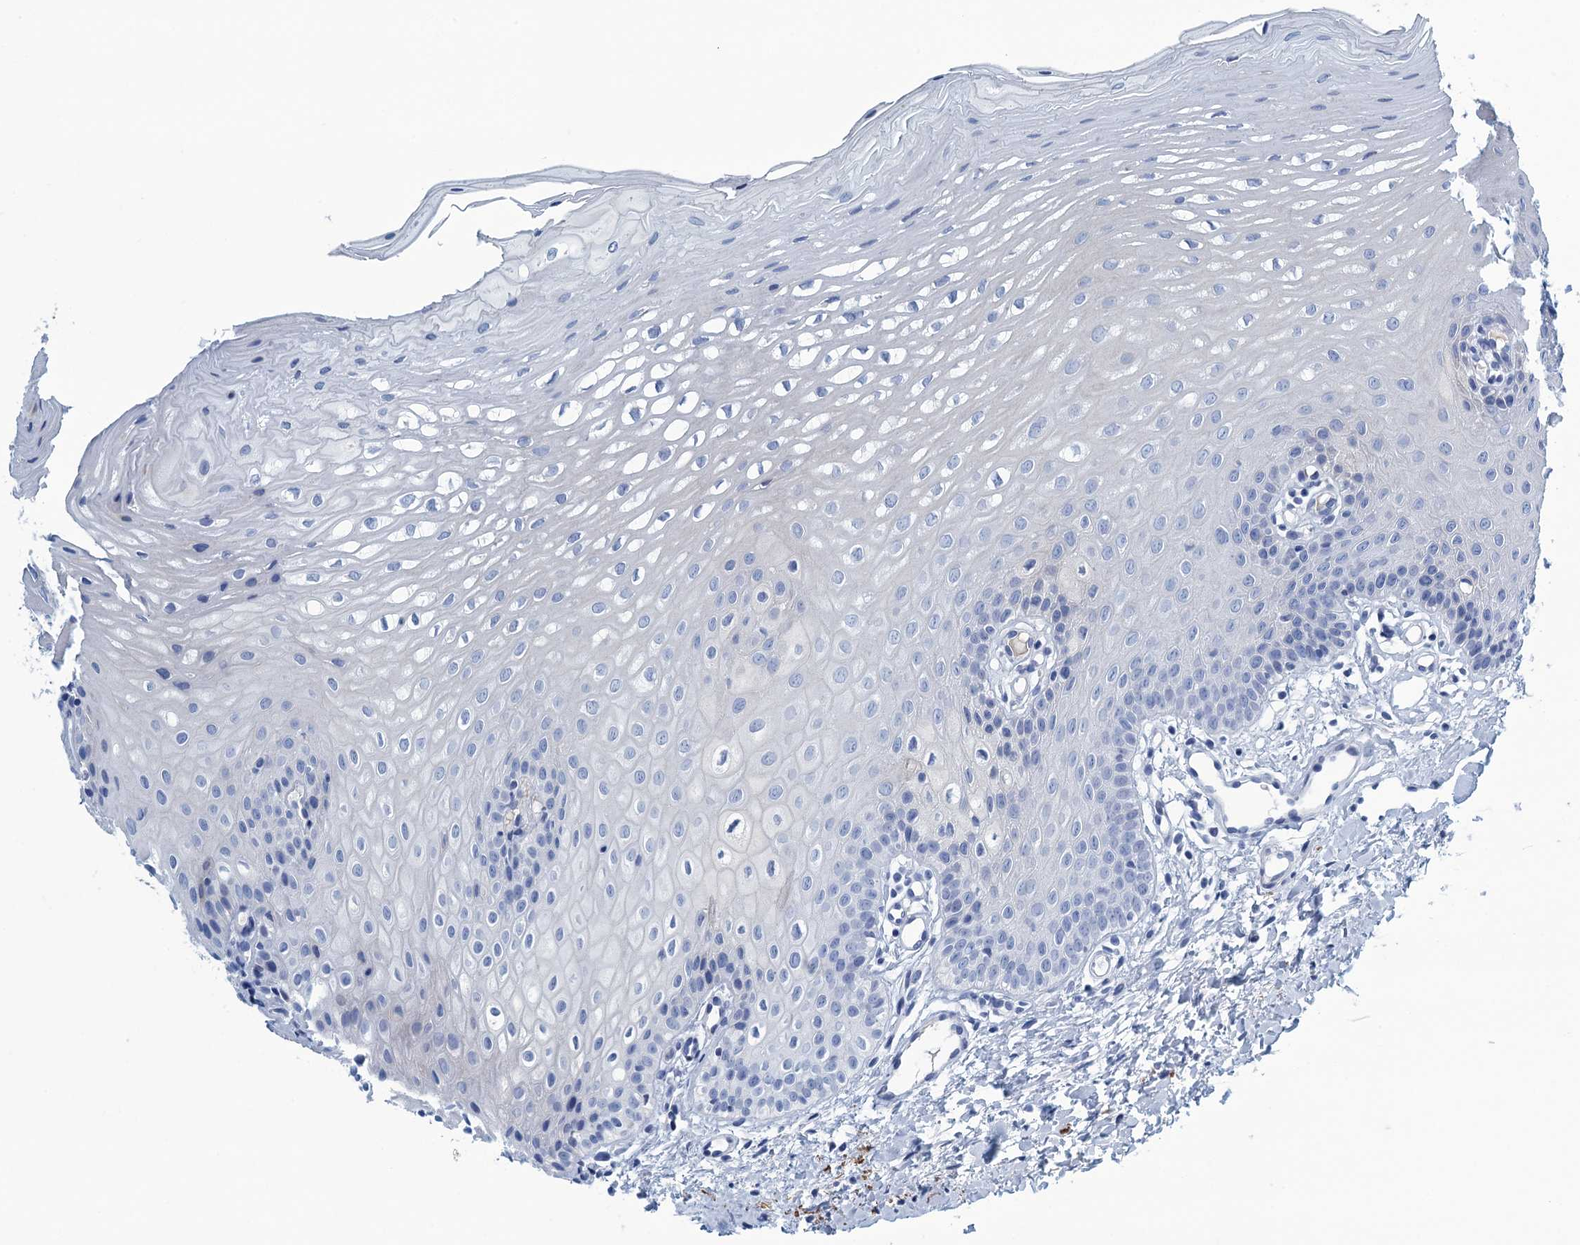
{"staining": {"intensity": "negative", "quantity": "none", "location": "none"}, "tissue": "oral mucosa", "cell_type": "Squamous epithelial cells", "image_type": "normal", "snomed": [{"axis": "morphology", "description": "Normal tissue, NOS"}, {"axis": "topography", "description": "Oral tissue"}], "caption": "The IHC image has no significant expression in squamous epithelial cells of oral mucosa.", "gene": "C10orf88", "patient": {"sex": "female", "age": 39}}